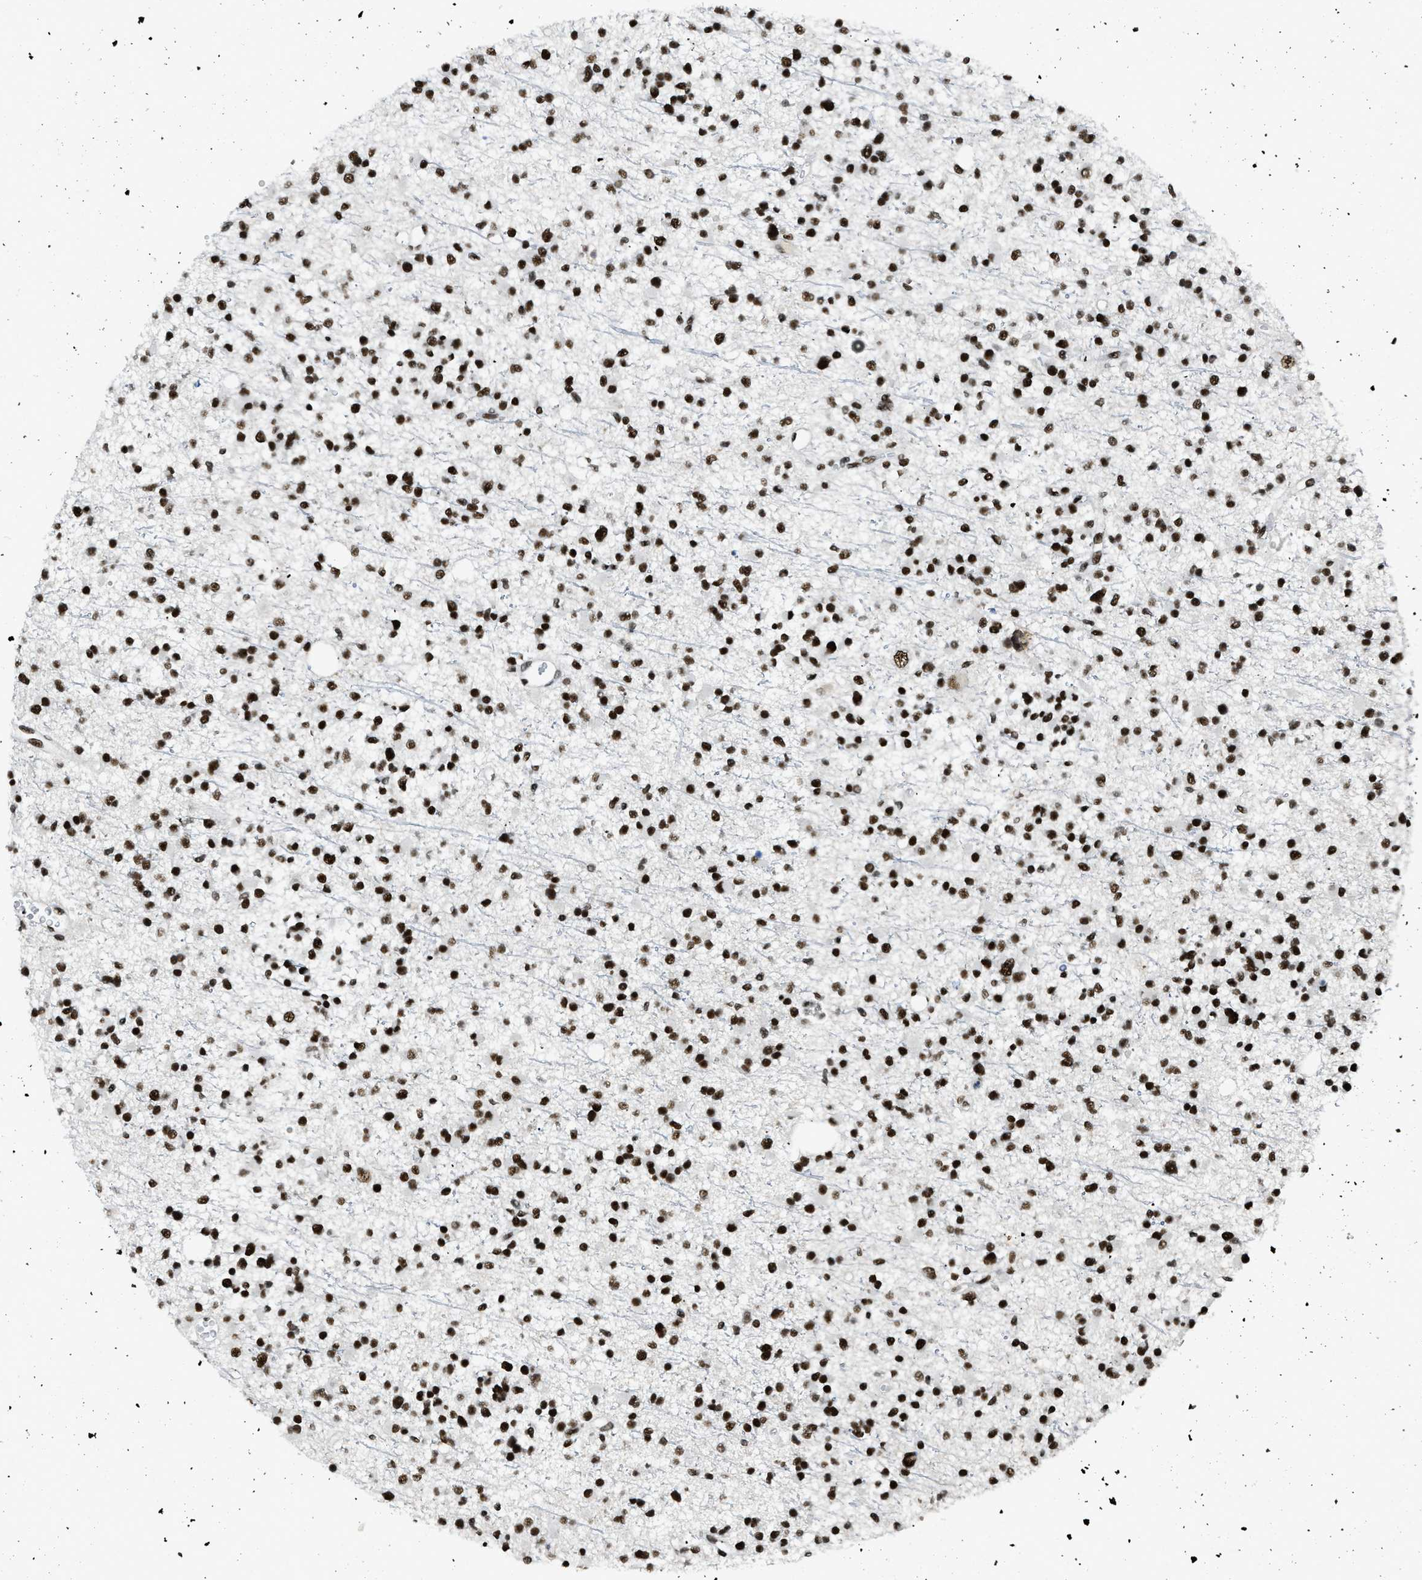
{"staining": {"intensity": "strong", "quantity": ">75%", "location": "nuclear"}, "tissue": "glioma", "cell_type": "Tumor cells", "image_type": "cancer", "snomed": [{"axis": "morphology", "description": "Glioma, malignant, Low grade"}, {"axis": "topography", "description": "Brain"}], "caption": "Low-grade glioma (malignant) stained with immunohistochemistry displays strong nuclear positivity in approximately >75% of tumor cells. Nuclei are stained in blue.", "gene": "SCAF4", "patient": {"sex": "female", "age": 22}}